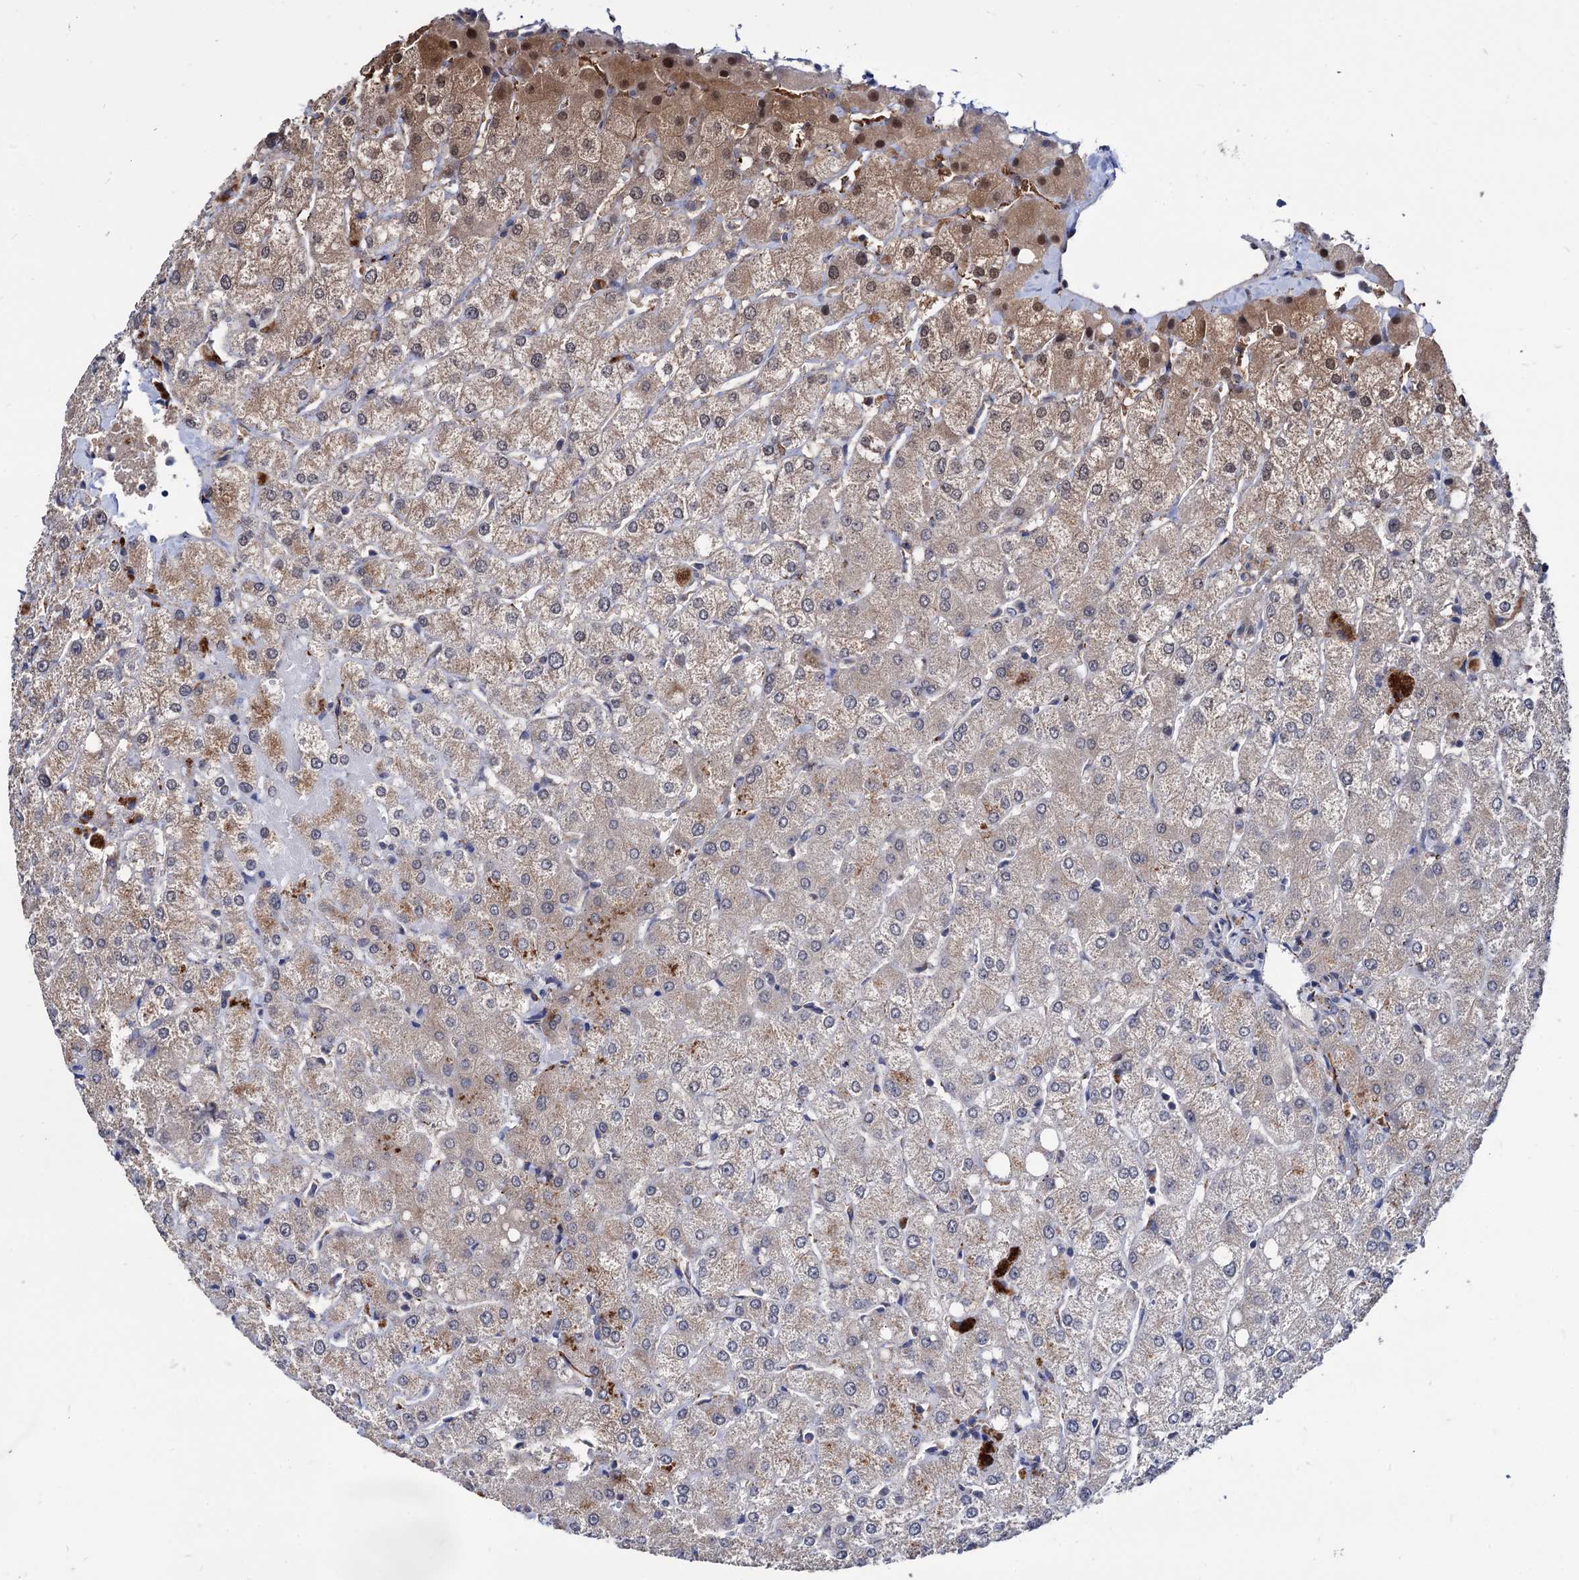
{"staining": {"intensity": "negative", "quantity": "none", "location": "none"}, "tissue": "liver", "cell_type": "Cholangiocytes", "image_type": "normal", "snomed": [{"axis": "morphology", "description": "Normal tissue, NOS"}, {"axis": "topography", "description": "Liver"}], "caption": "IHC photomicrograph of unremarkable liver stained for a protein (brown), which shows no positivity in cholangiocytes.", "gene": "ESD", "patient": {"sex": "female", "age": 54}}